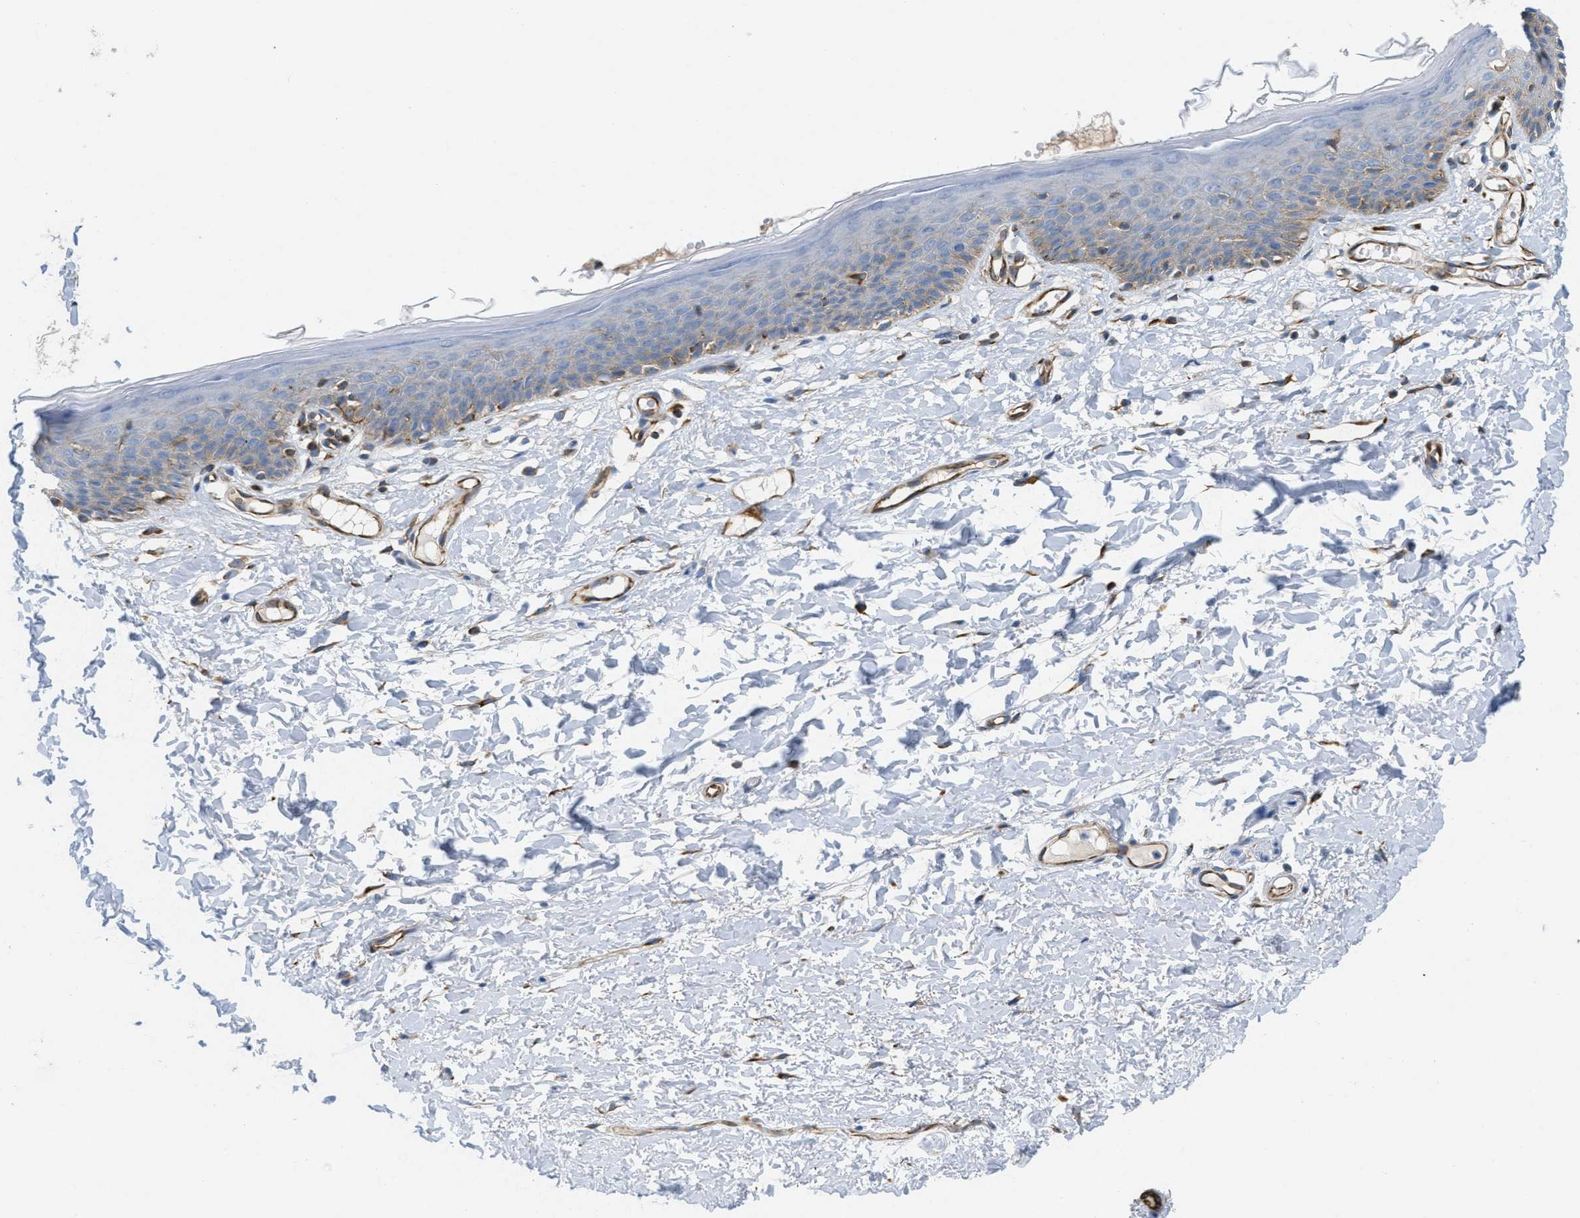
{"staining": {"intensity": "negative", "quantity": "none", "location": "none"}, "tissue": "skin", "cell_type": "Epidermal cells", "image_type": "normal", "snomed": [{"axis": "morphology", "description": "Normal tissue, NOS"}, {"axis": "topography", "description": "Vulva"}], "caption": "Immunohistochemical staining of normal human skin demonstrates no significant positivity in epidermal cells.", "gene": "BTN3A1", "patient": {"sex": "female", "age": 54}}